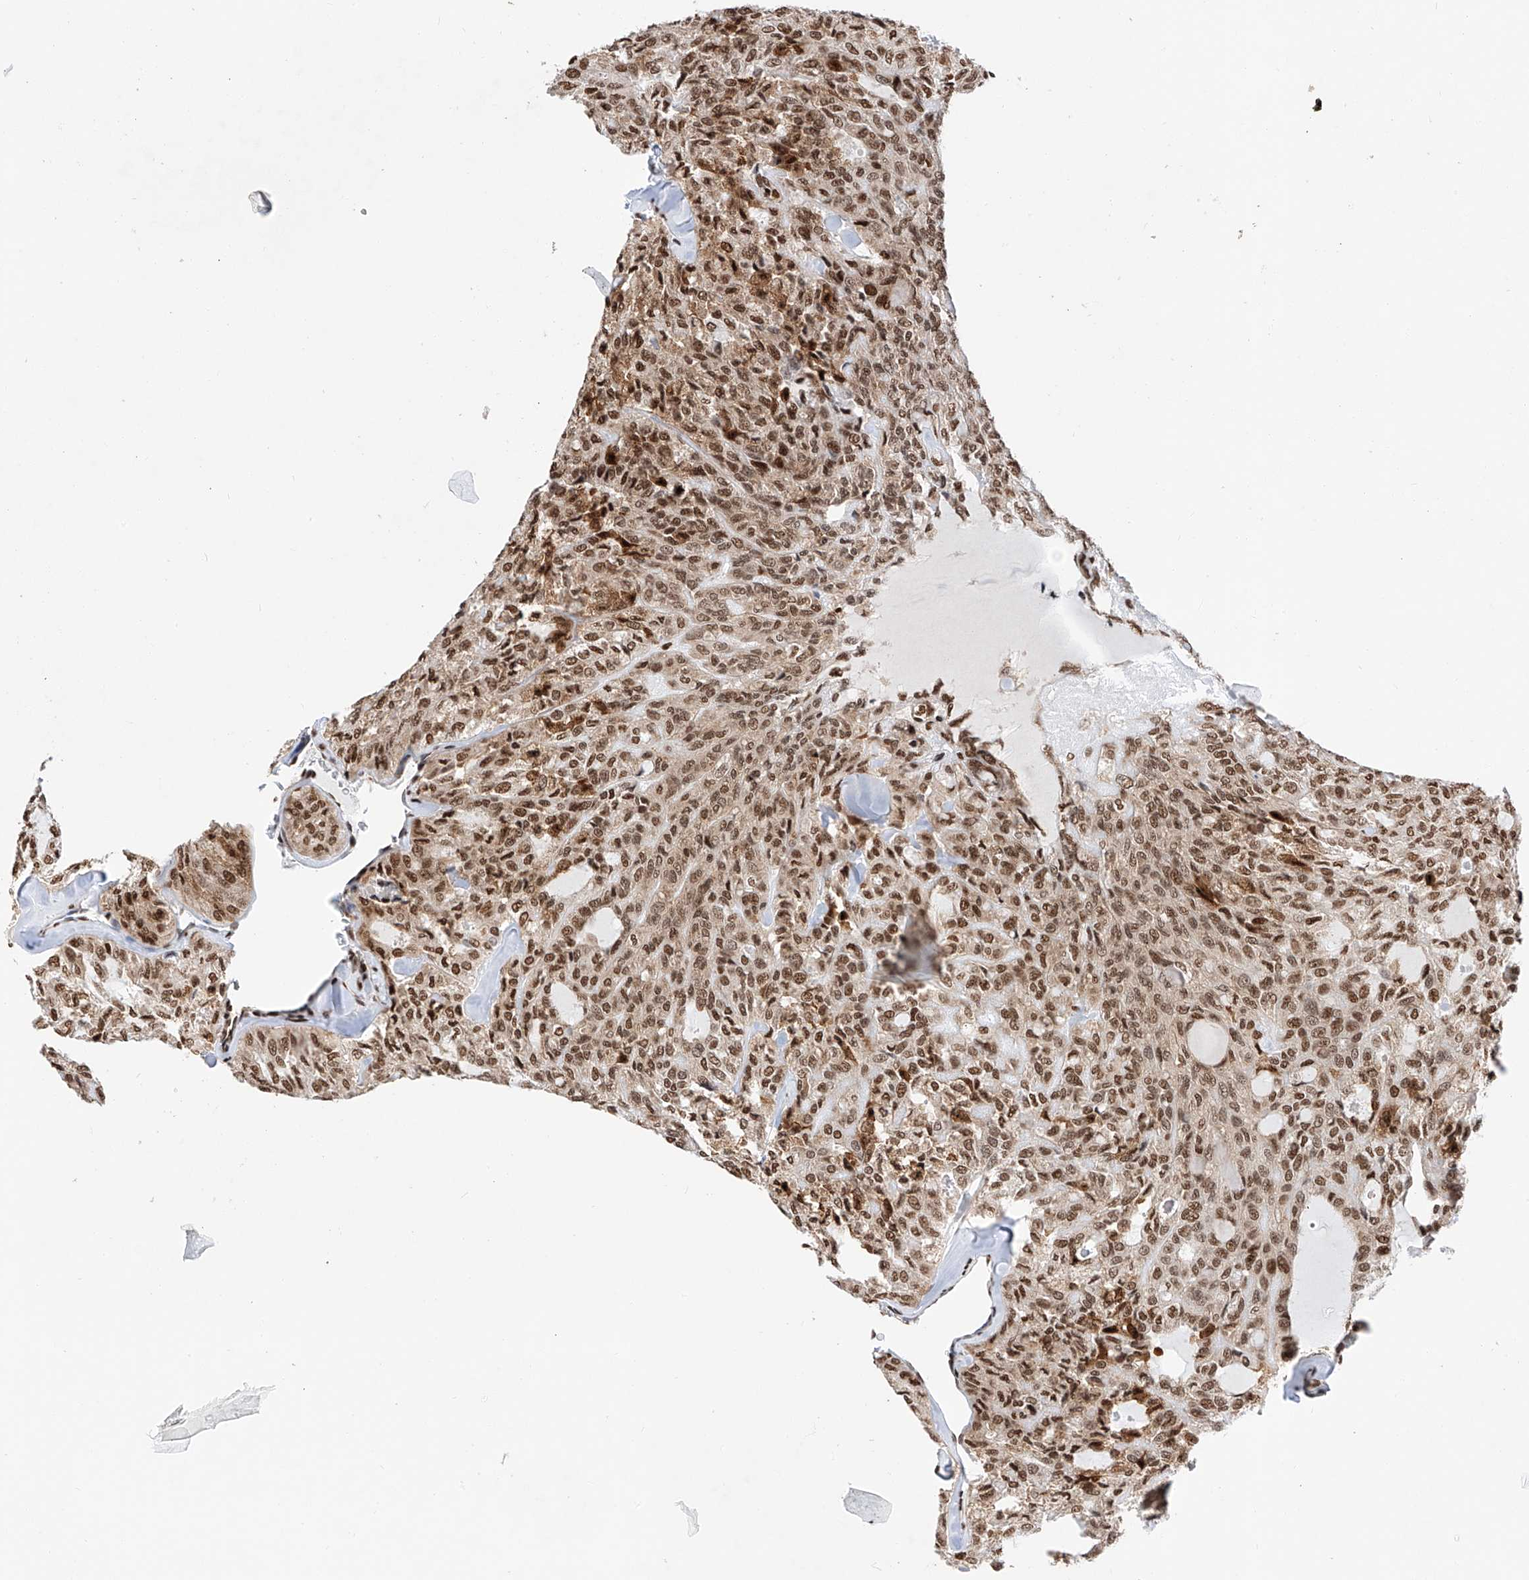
{"staining": {"intensity": "moderate", "quantity": ">75%", "location": "nuclear"}, "tissue": "thyroid cancer", "cell_type": "Tumor cells", "image_type": "cancer", "snomed": [{"axis": "morphology", "description": "Follicular adenoma carcinoma, NOS"}, {"axis": "topography", "description": "Thyroid gland"}], "caption": "IHC of follicular adenoma carcinoma (thyroid) reveals medium levels of moderate nuclear positivity in about >75% of tumor cells.", "gene": "SRSF6", "patient": {"sex": "male", "age": 75}}